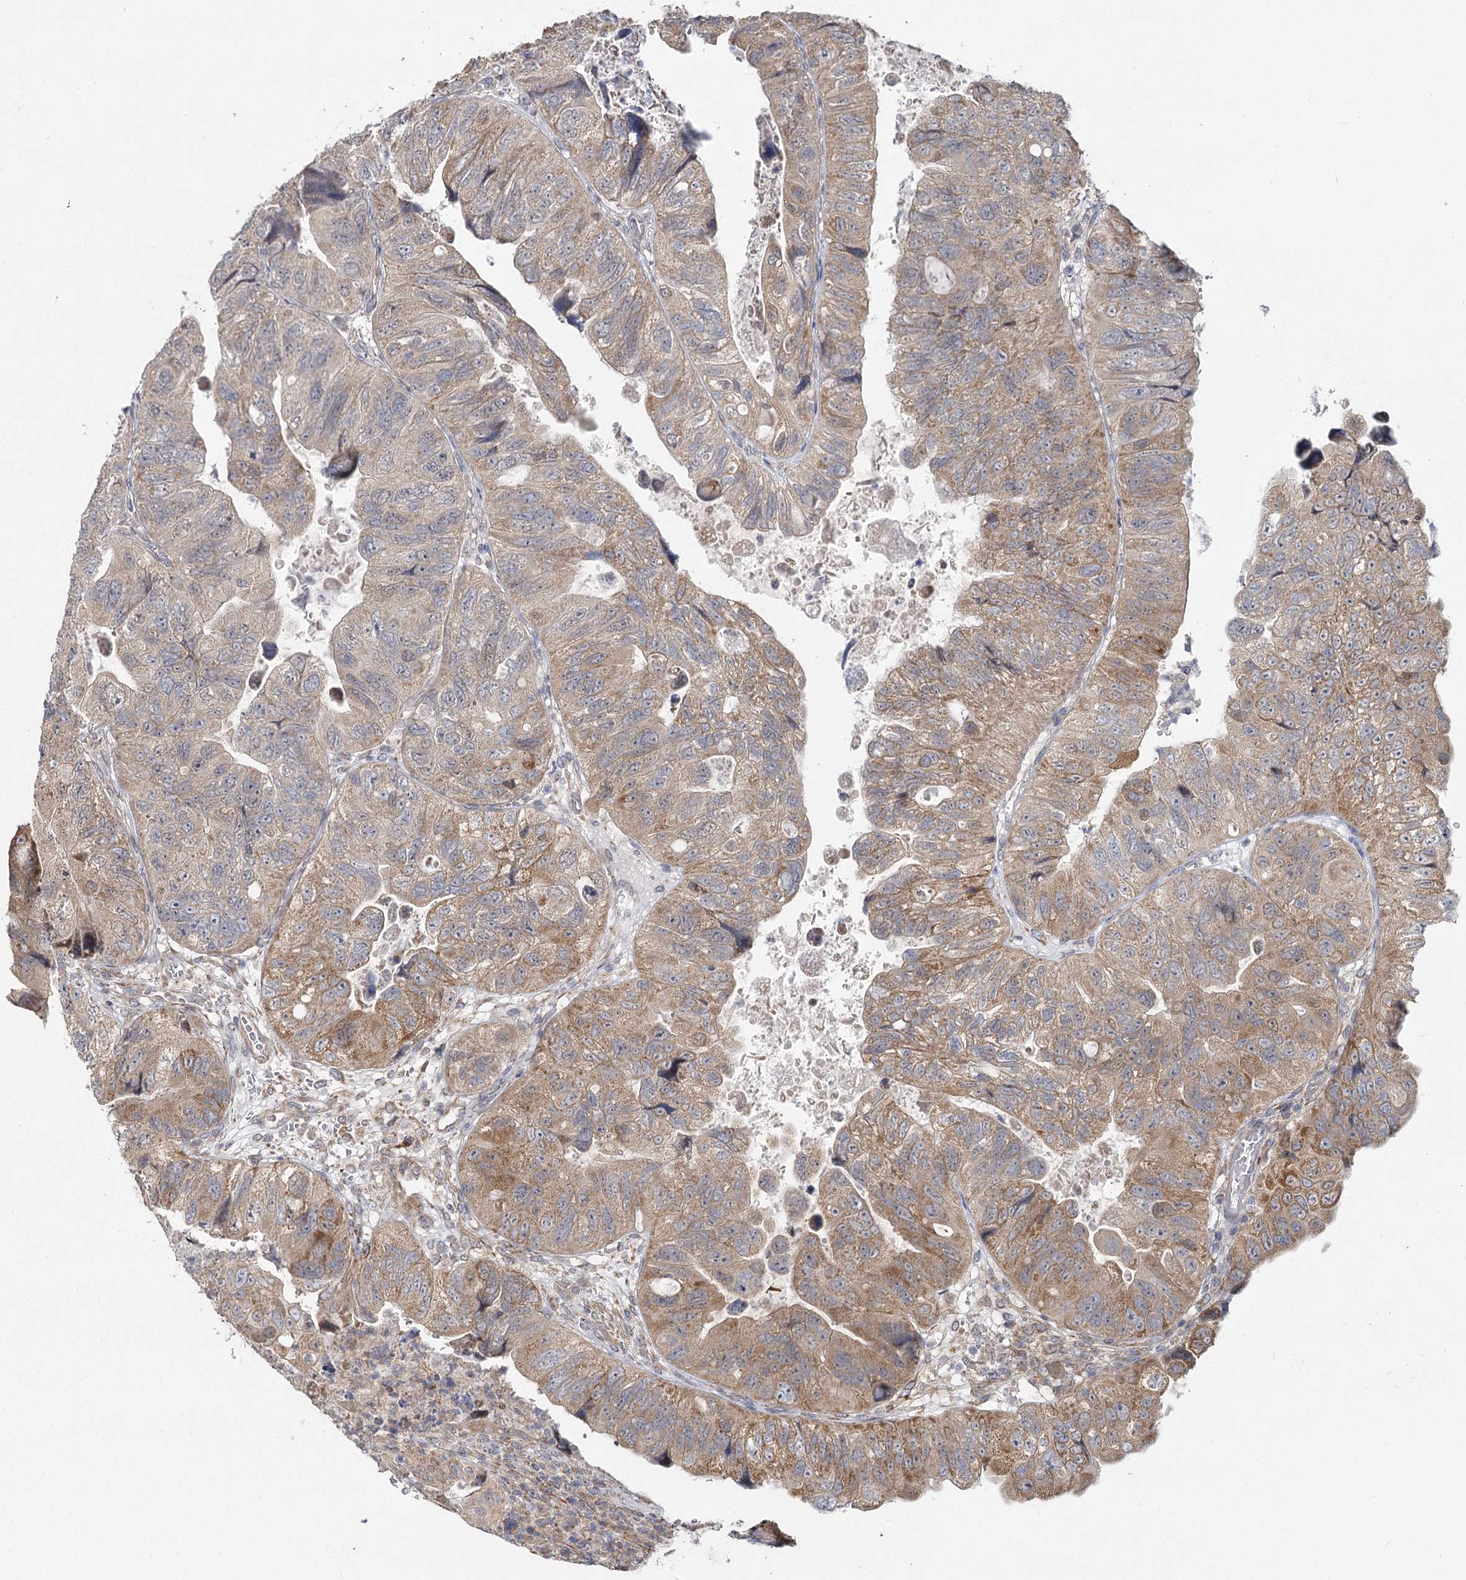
{"staining": {"intensity": "moderate", "quantity": "25%-75%", "location": "cytoplasmic/membranous"}, "tissue": "colorectal cancer", "cell_type": "Tumor cells", "image_type": "cancer", "snomed": [{"axis": "morphology", "description": "Adenocarcinoma, NOS"}, {"axis": "topography", "description": "Rectum"}], "caption": "Colorectal adenocarcinoma stained with a protein marker exhibits moderate staining in tumor cells.", "gene": "TBC1D9B", "patient": {"sex": "male", "age": 63}}